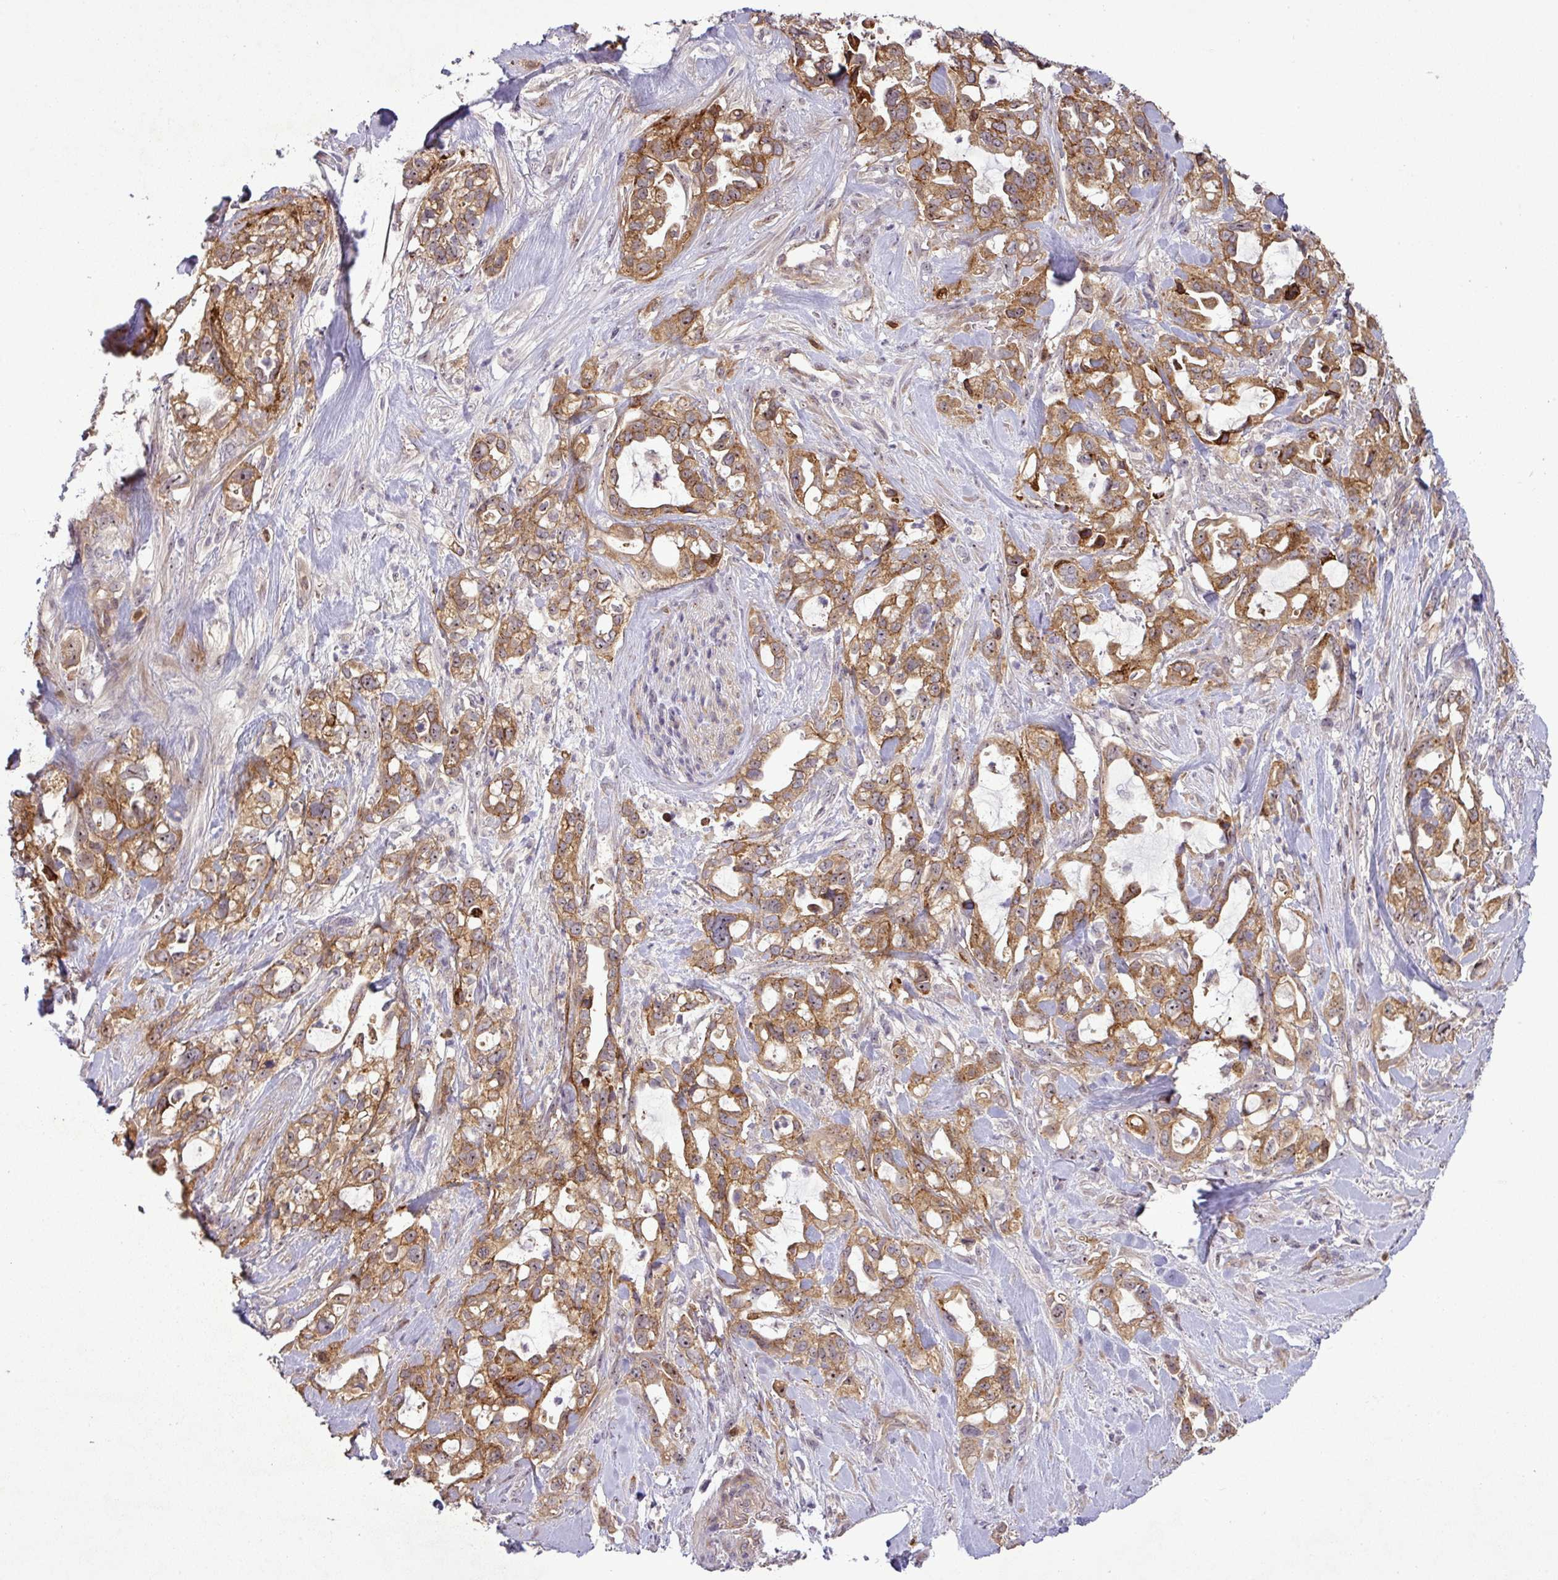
{"staining": {"intensity": "moderate", "quantity": ">75%", "location": "cytoplasmic/membranous,nuclear"}, "tissue": "pancreatic cancer", "cell_type": "Tumor cells", "image_type": "cancer", "snomed": [{"axis": "morphology", "description": "Adenocarcinoma, NOS"}, {"axis": "topography", "description": "Pancreas"}], "caption": "Immunohistochemistry (IHC) staining of pancreatic adenocarcinoma, which shows medium levels of moderate cytoplasmic/membranous and nuclear positivity in about >75% of tumor cells indicating moderate cytoplasmic/membranous and nuclear protein expression. The staining was performed using DAB (3,3'-diaminobenzidine) (brown) for protein detection and nuclei were counterstained in hematoxylin (blue).", "gene": "PCDH1", "patient": {"sex": "female", "age": 61}}